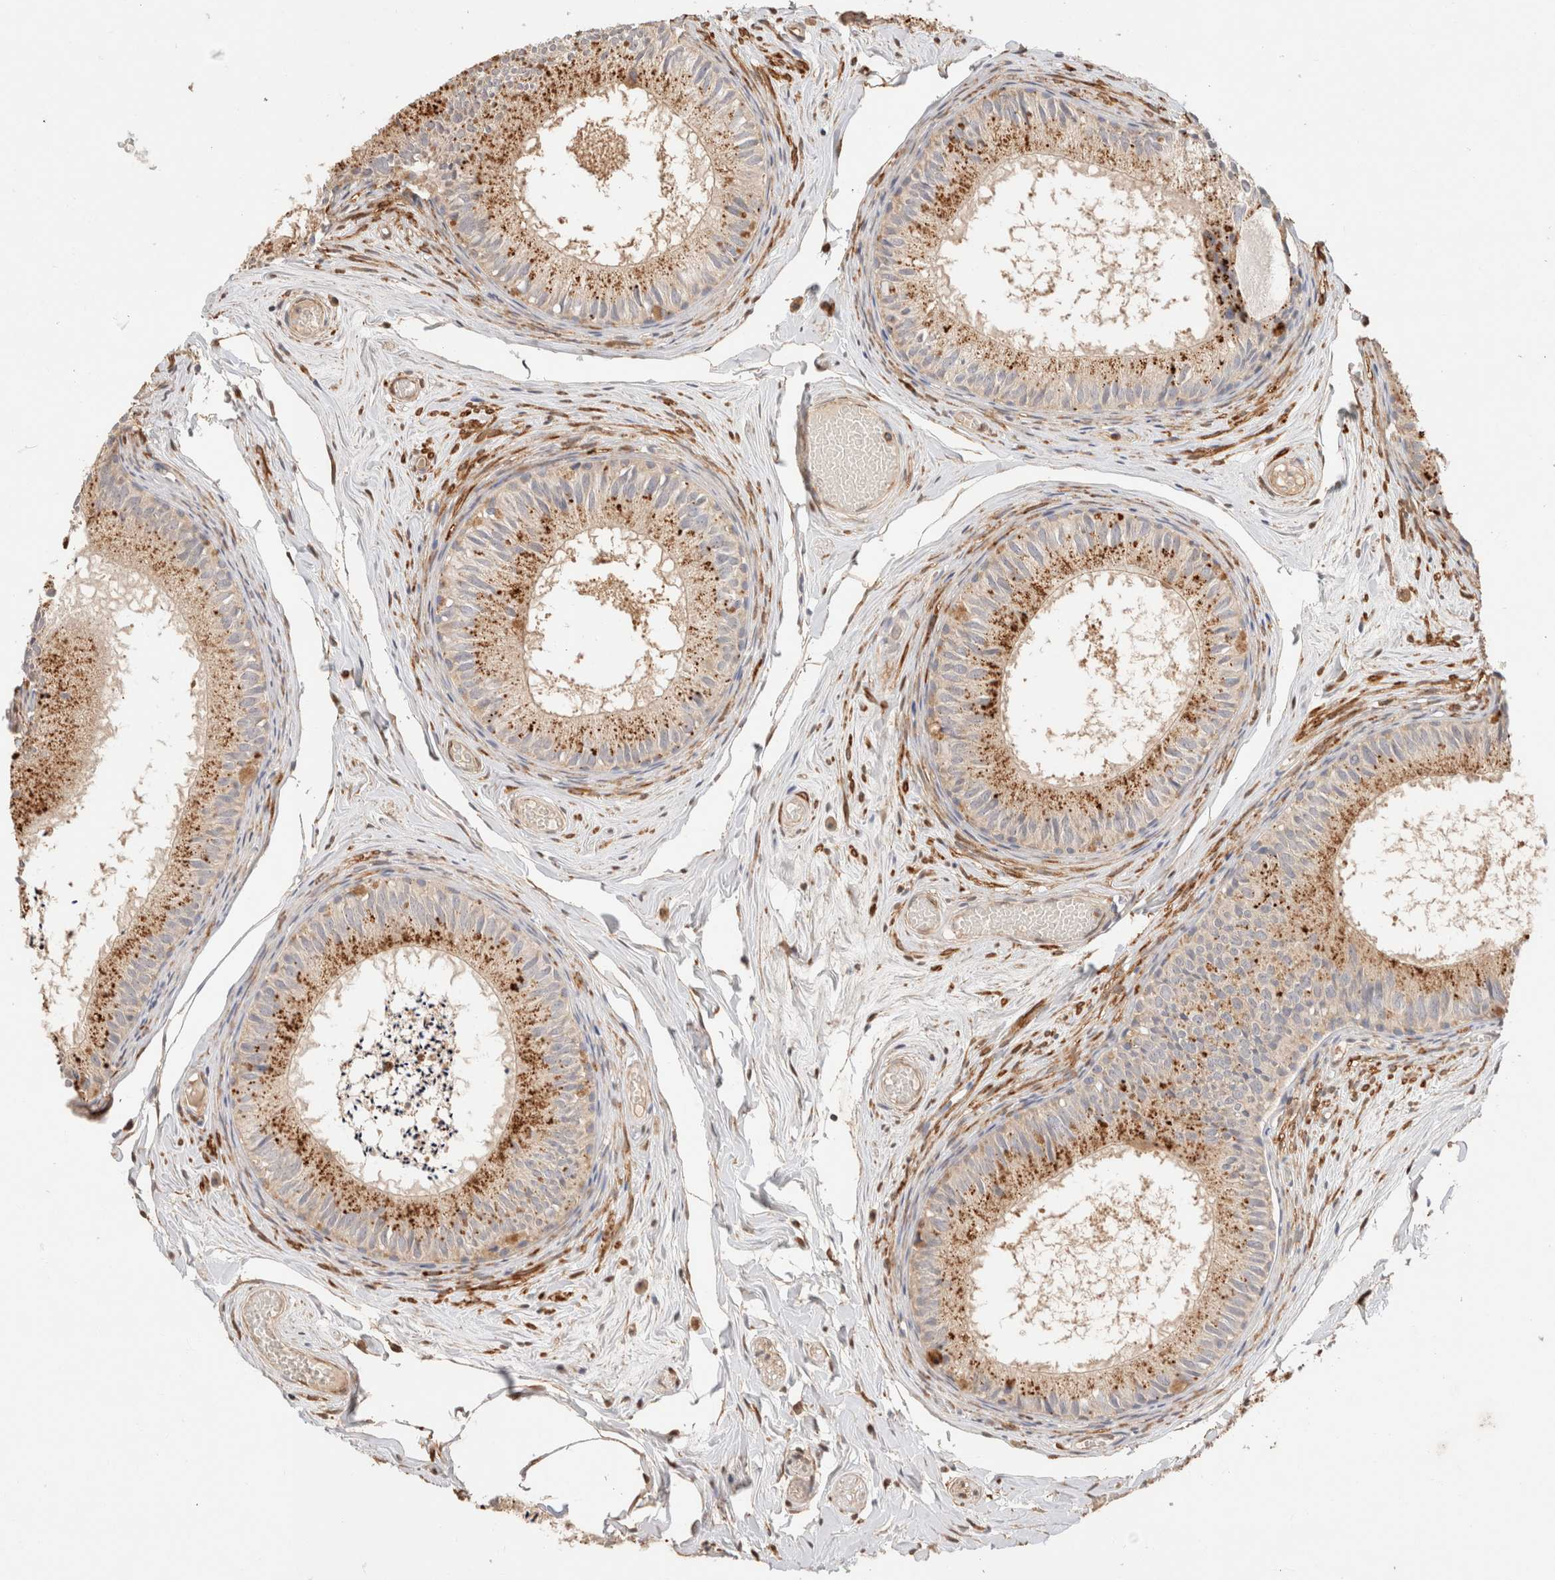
{"staining": {"intensity": "moderate", "quantity": ">75%", "location": "cytoplasmic/membranous"}, "tissue": "epididymis", "cell_type": "Glandular cells", "image_type": "normal", "snomed": [{"axis": "morphology", "description": "Normal tissue, NOS"}, {"axis": "topography", "description": "Epididymis"}], "caption": "This histopathology image reveals IHC staining of unremarkable human epididymis, with medium moderate cytoplasmic/membranous expression in approximately >75% of glandular cells.", "gene": "RABEPK", "patient": {"sex": "male", "age": 46}}